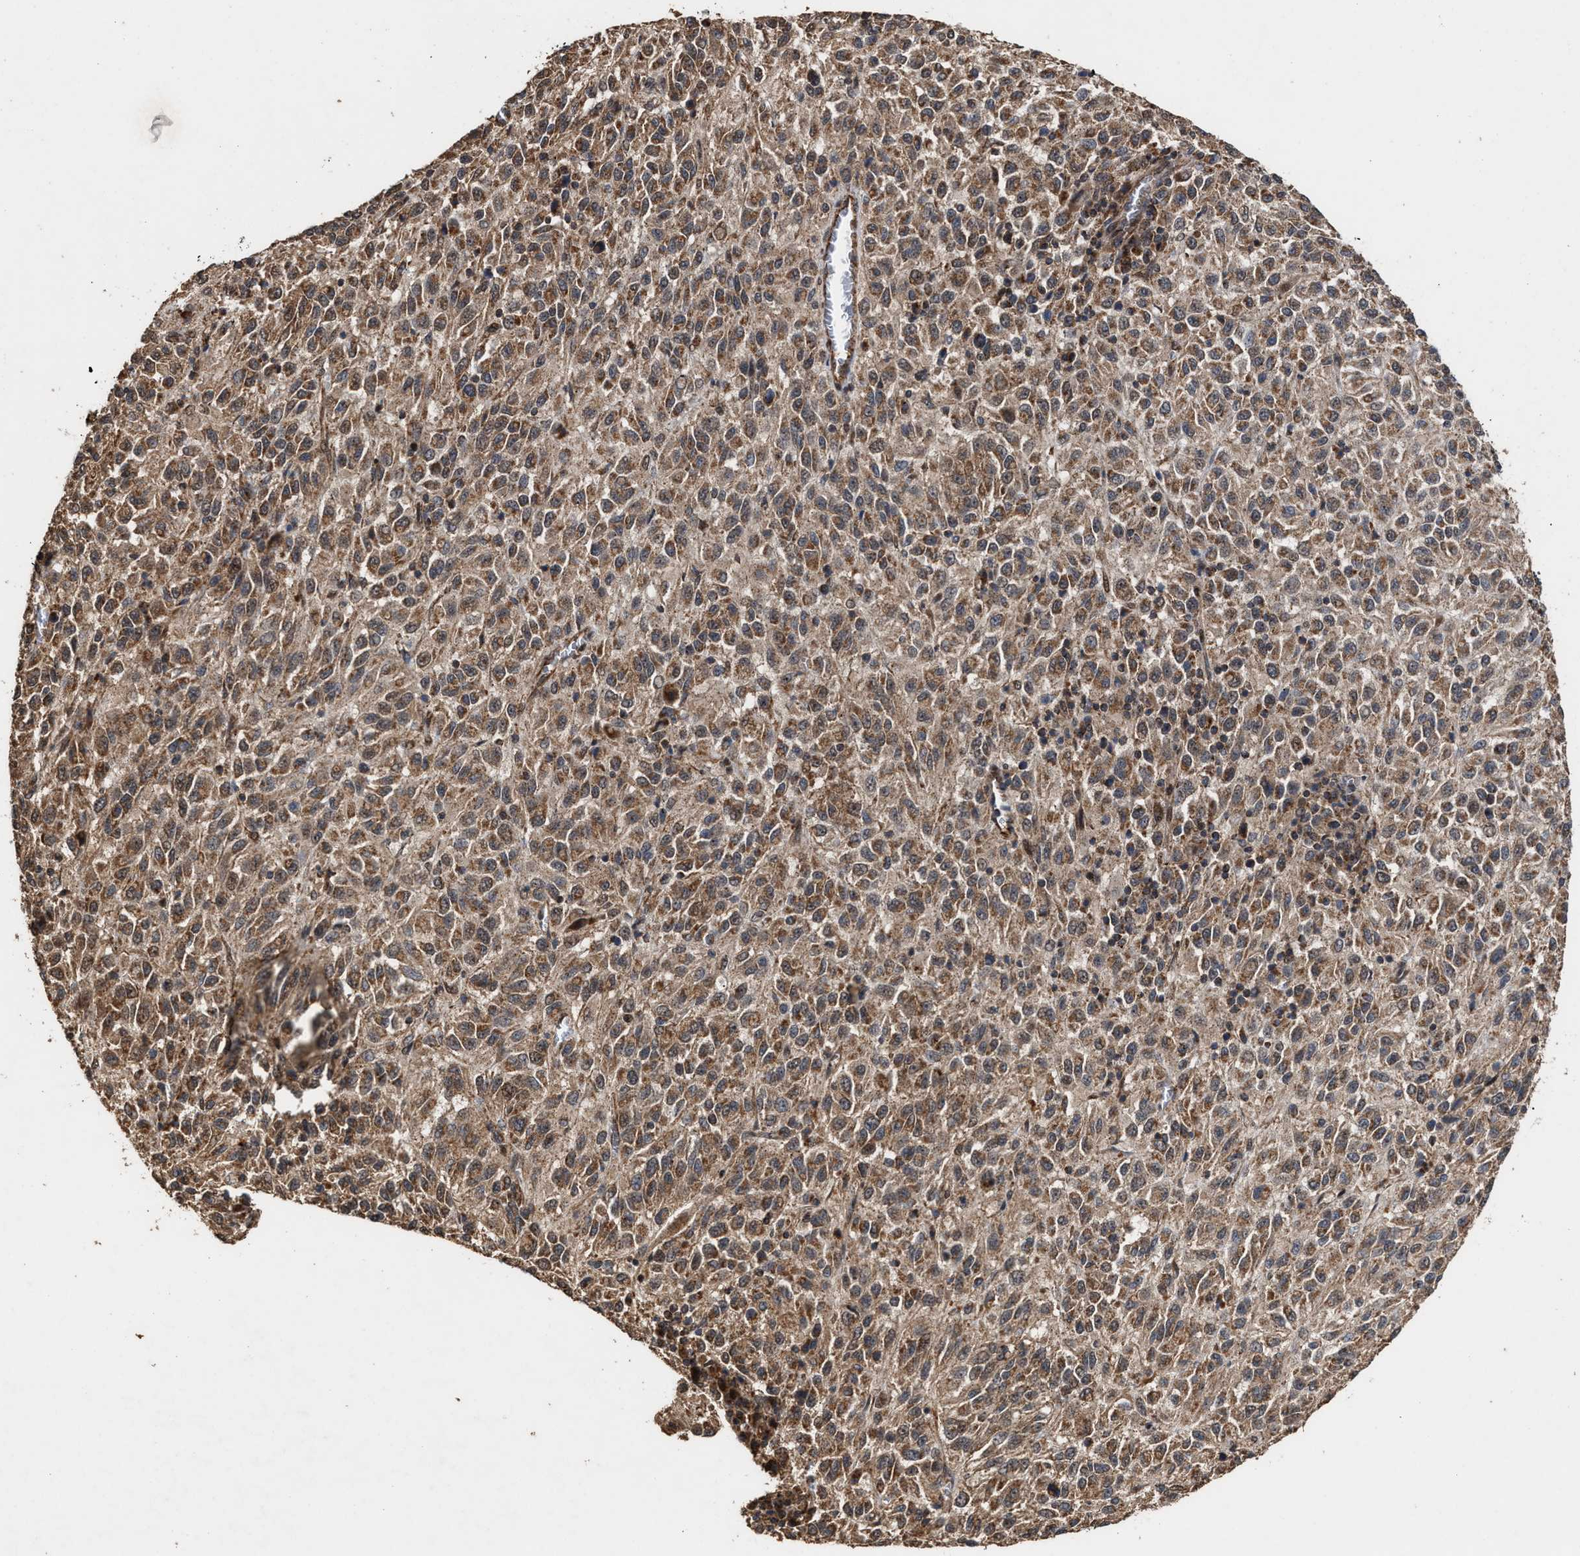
{"staining": {"intensity": "moderate", "quantity": ">75%", "location": "cytoplasmic/membranous"}, "tissue": "melanoma", "cell_type": "Tumor cells", "image_type": "cancer", "snomed": [{"axis": "morphology", "description": "Malignant melanoma, Metastatic site"}, {"axis": "topography", "description": "Lung"}], "caption": "A brown stain labels moderate cytoplasmic/membranous positivity of a protein in human melanoma tumor cells.", "gene": "ZNHIT6", "patient": {"sex": "male", "age": 64}}